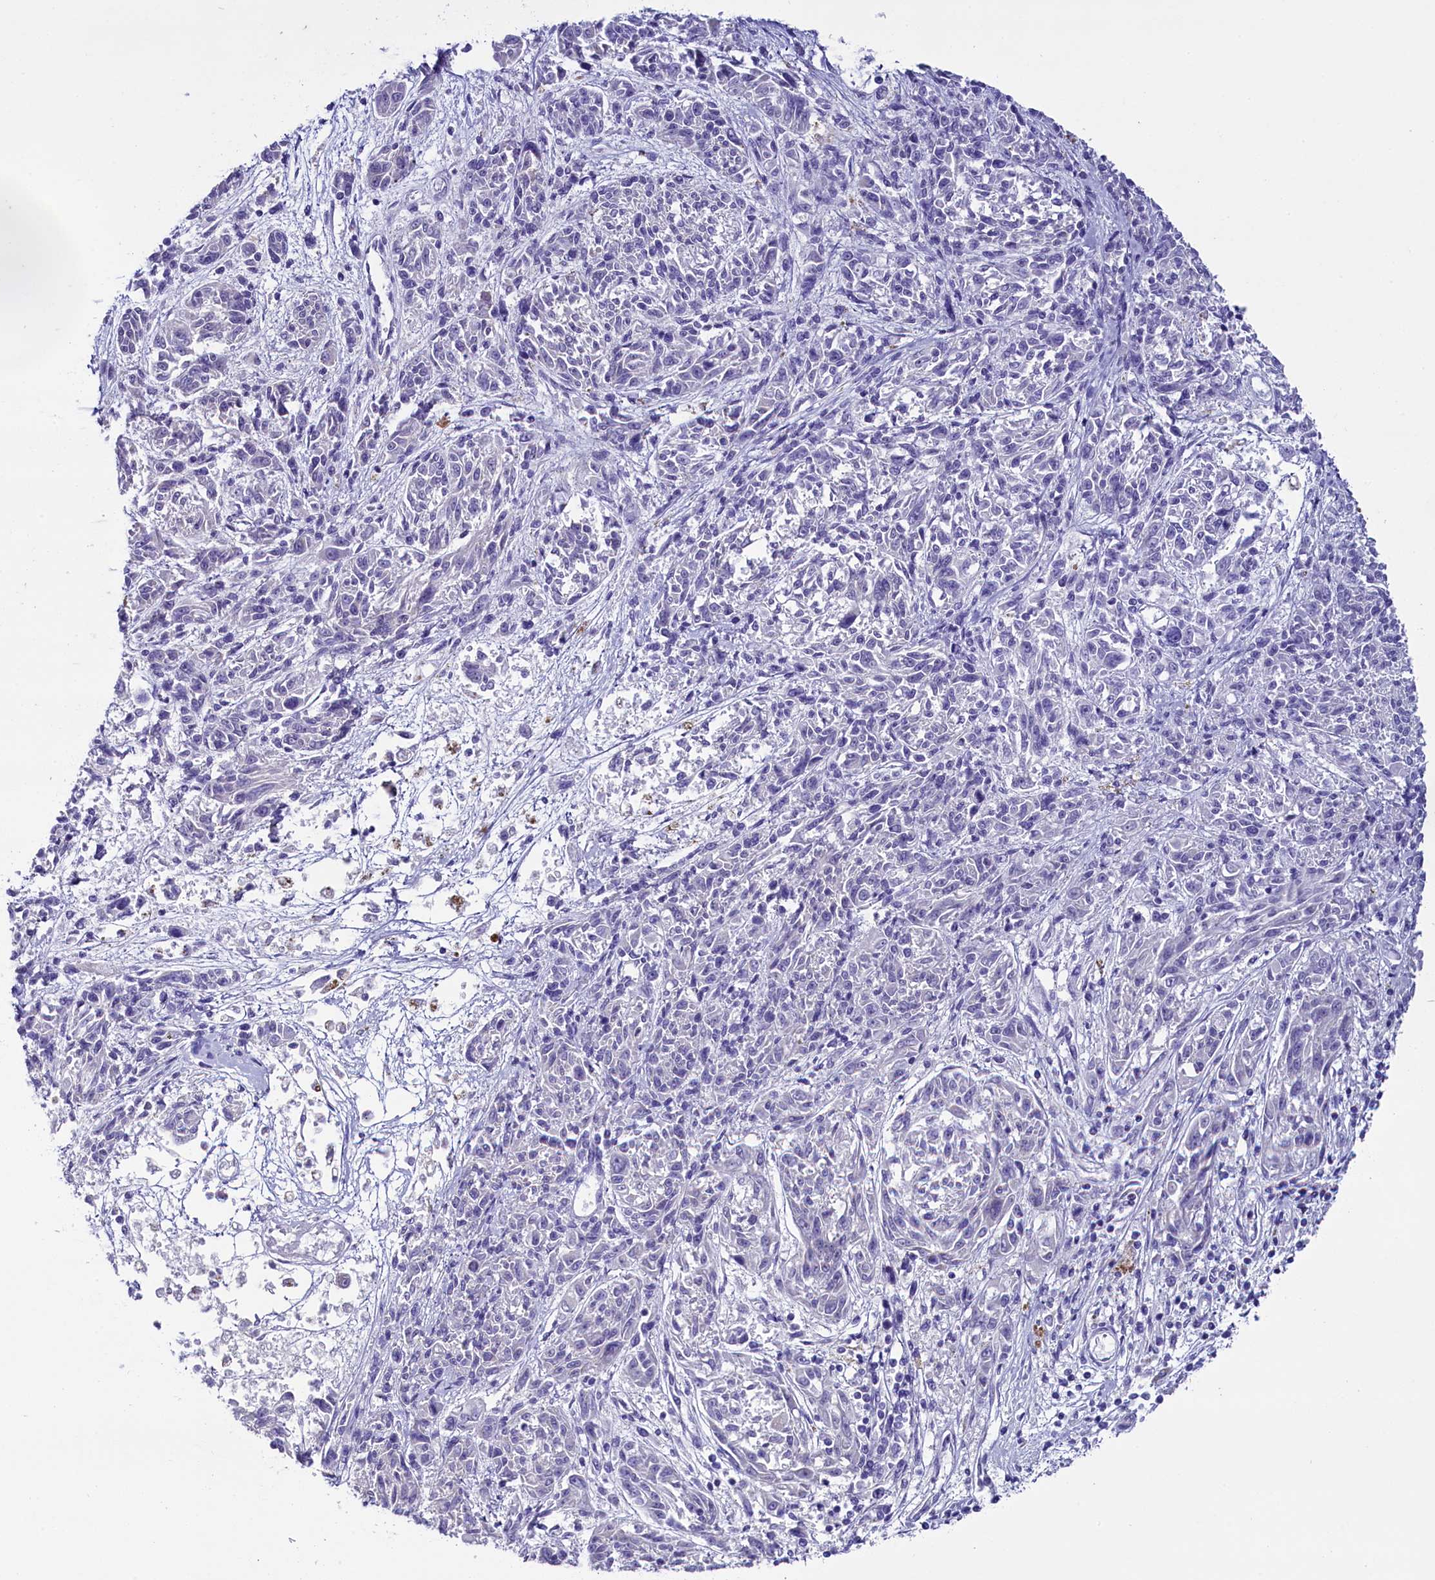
{"staining": {"intensity": "negative", "quantity": "none", "location": "none"}, "tissue": "melanoma", "cell_type": "Tumor cells", "image_type": "cancer", "snomed": [{"axis": "morphology", "description": "Malignant melanoma, NOS"}, {"axis": "topography", "description": "Skin"}], "caption": "DAB (3,3'-diaminobenzidine) immunohistochemical staining of melanoma demonstrates no significant expression in tumor cells. (Brightfield microscopy of DAB (3,3'-diaminobenzidine) immunohistochemistry at high magnification).", "gene": "OSGEP", "patient": {"sex": "male", "age": 53}}